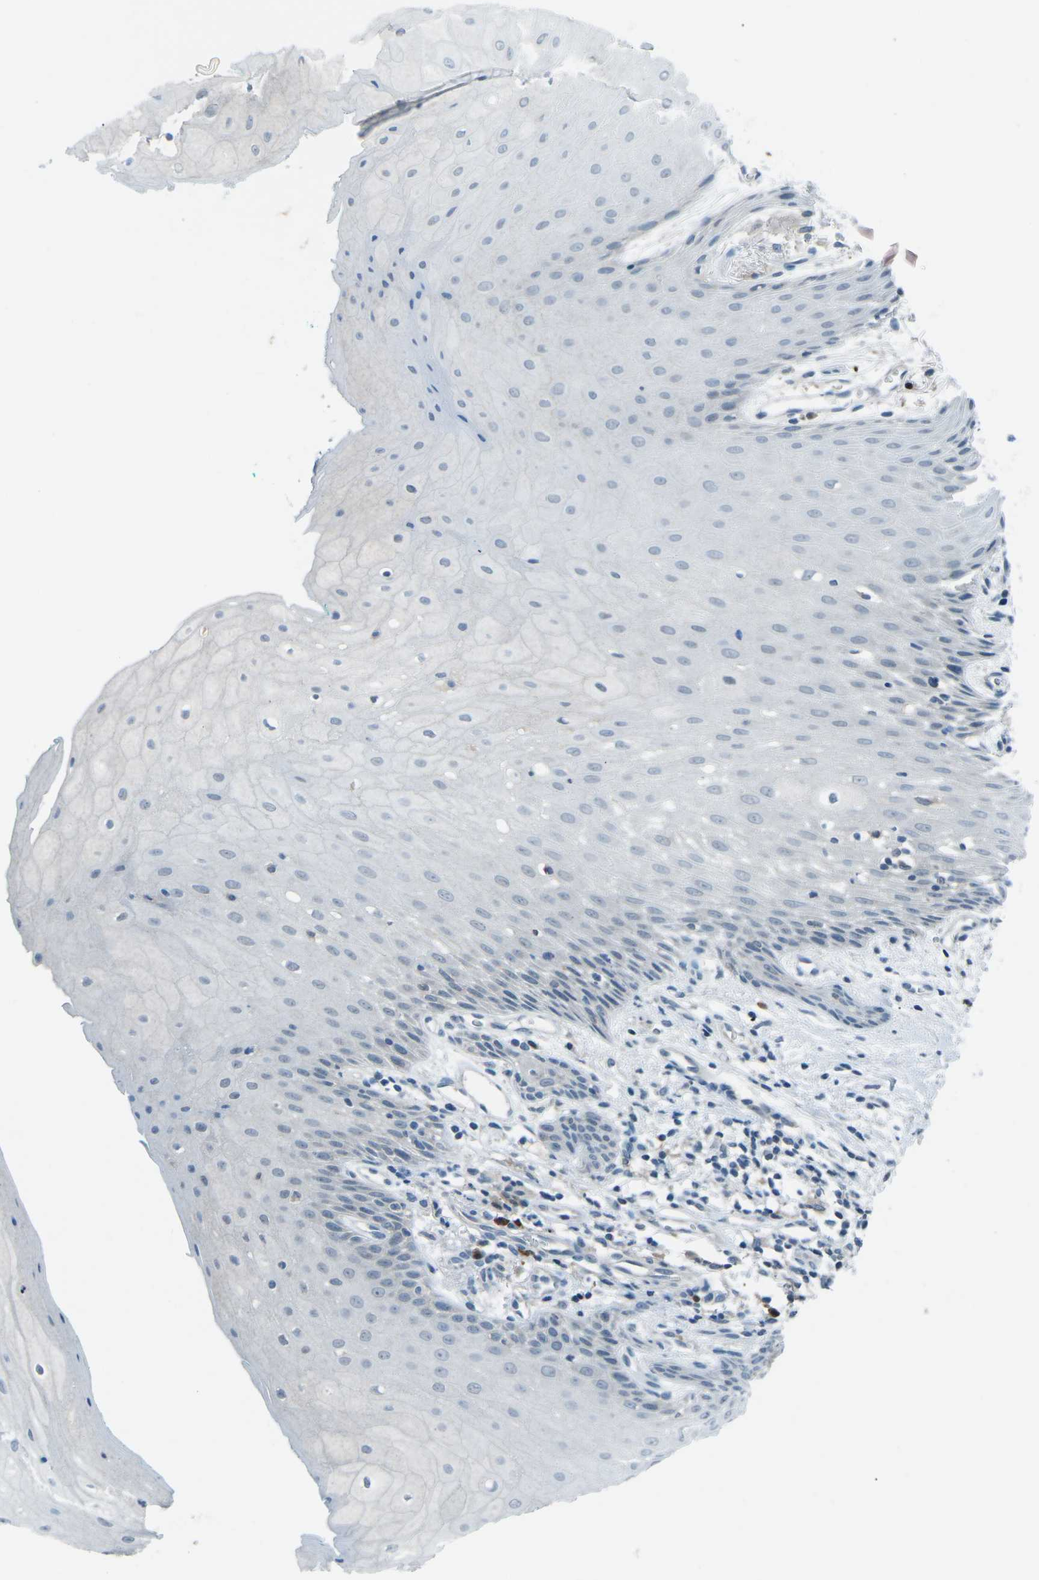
{"staining": {"intensity": "moderate", "quantity": "<25%", "location": "cytoplasmic/membranous"}, "tissue": "oral mucosa", "cell_type": "Squamous epithelial cells", "image_type": "normal", "snomed": [{"axis": "morphology", "description": "Normal tissue, NOS"}, {"axis": "morphology", "description": "Squamous cell carcinoma, NOS"}, {"axis": "topography", "description": "Oral tissue"}, {"axis": "topography", "description": "Salivary gland"}, {"axis": "topography", "description": "Head-Neck"}], "caption": "An IHC micrograph of unremarkable tissue is shown. Protein staining in brown labels moderate cytoplasmic/membranous positivity in oral mucosa within squamous epithelial cells.", "gene": "PRKCA", "patient": {"sex": "female", "age": 62}}